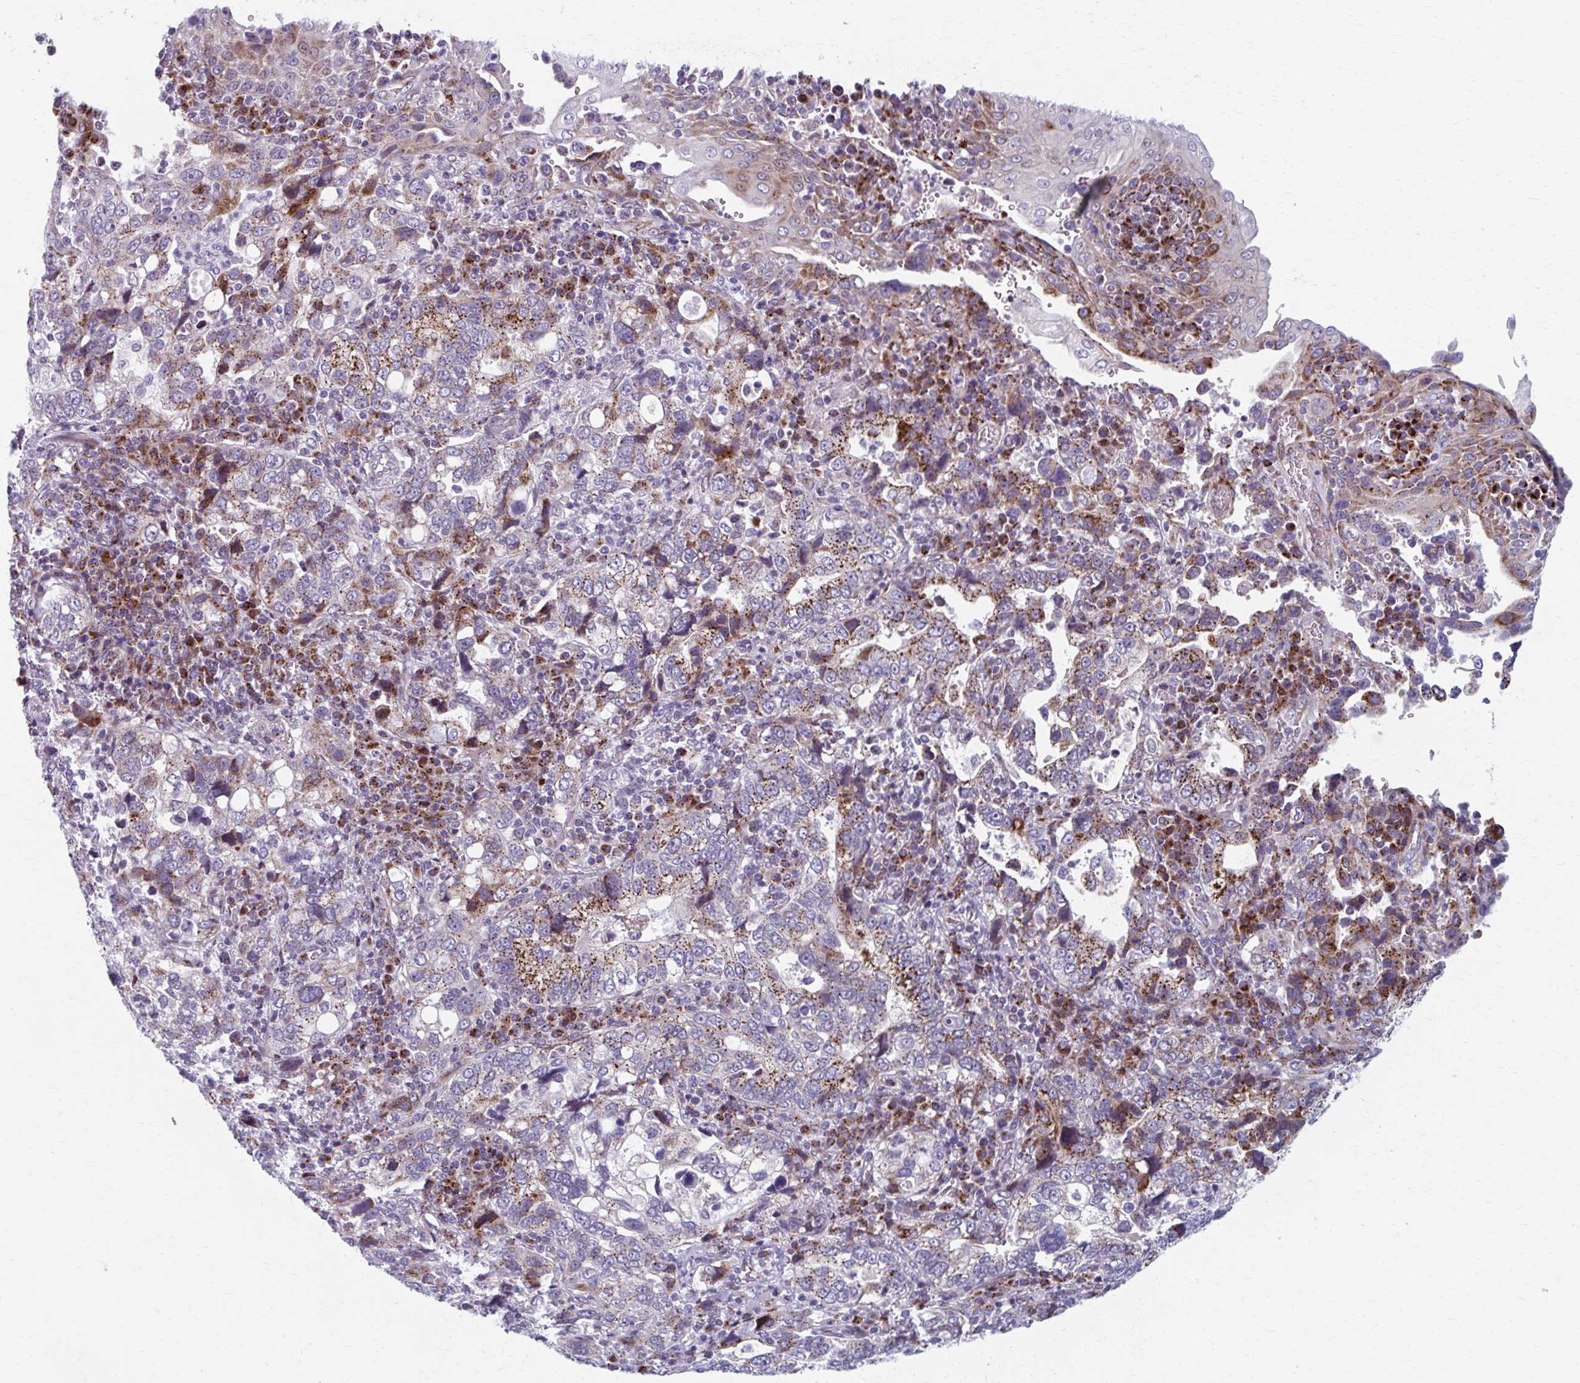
{"staining": {"intensity": "strong", "quantity": "<25%", "location": "cytoplasmic/membranous"}, "tissue": "stomach cancer", "cell_type": "Tumor cells", "image_type": "cancer", "snomed": [{"axis": "morphology", "description": "Adenocarcinoma, NOS"}, {"axis": "topography", "description": "Stomach, upper"}], "caption": "Protein expression analysis of stomach cancer (adenocarcinoma) exhibits strong cytoplasmic/membranous expression in approximately <25% of tumor cells. Nuclei are stained in blue.", "gene": "OLFM2", "patient": {"sex": "female", "age": 81}}